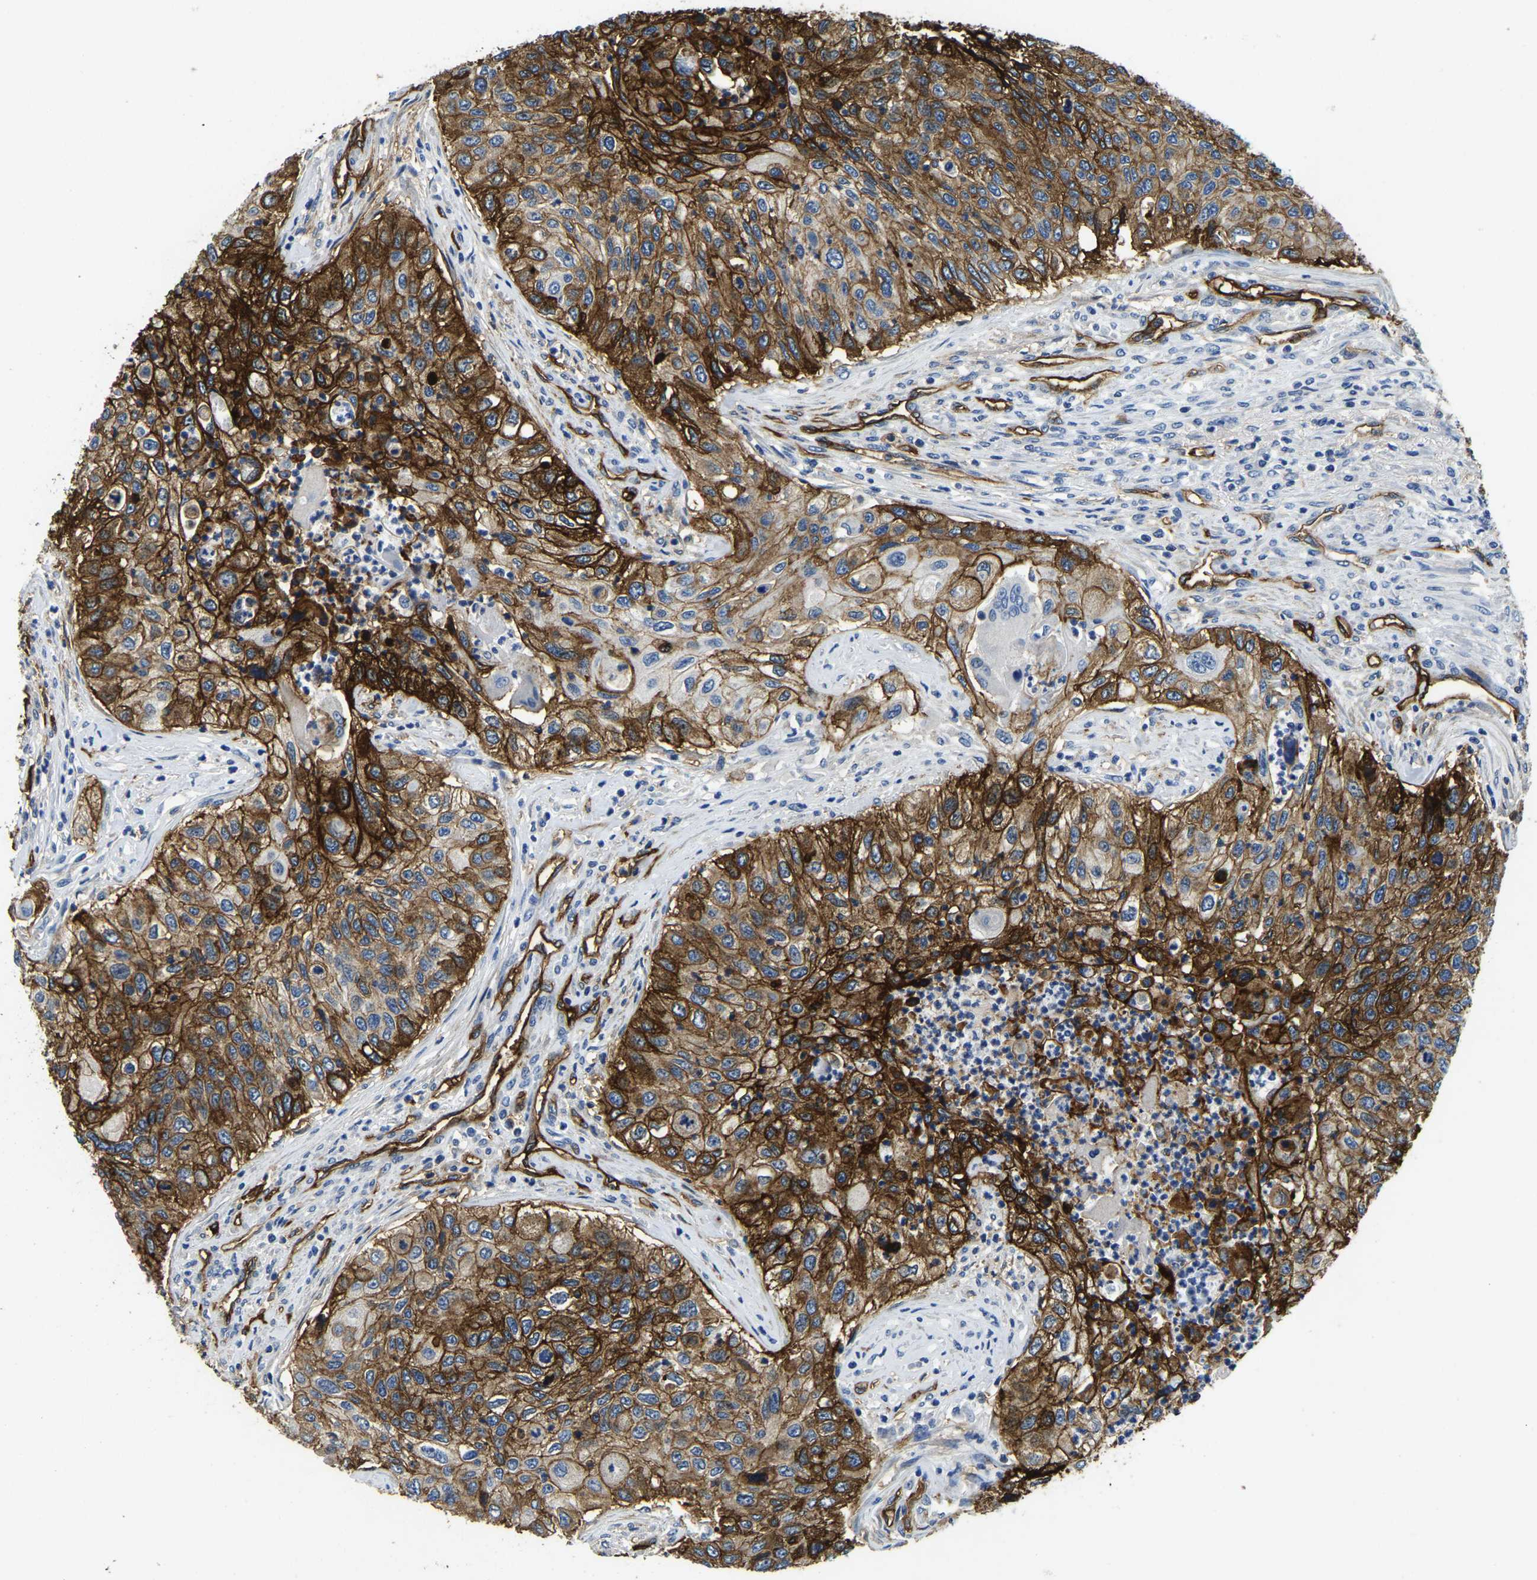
{"staining": {"intensity": "strong", "quantity": ">75%", "location": "cytoplasmic/membranous"}, "tissue": "urothelial cancer", "cell_type": "Tumor cells", "image_type": "cancer", "snomed": [{"axis": "morphology", "description": "Urothelial carcinoma, High grade"}, {"axis": "topography", "description": "Urinary bladder"}], "caption": "The immunohistochemical stain highlights strong cytoplasmic/membranous positivity in tumor cells of high-grade urothelial carcinoma tissue.", "gene": "ITGA2", "patient": {"sex": "female", "age": 60}}